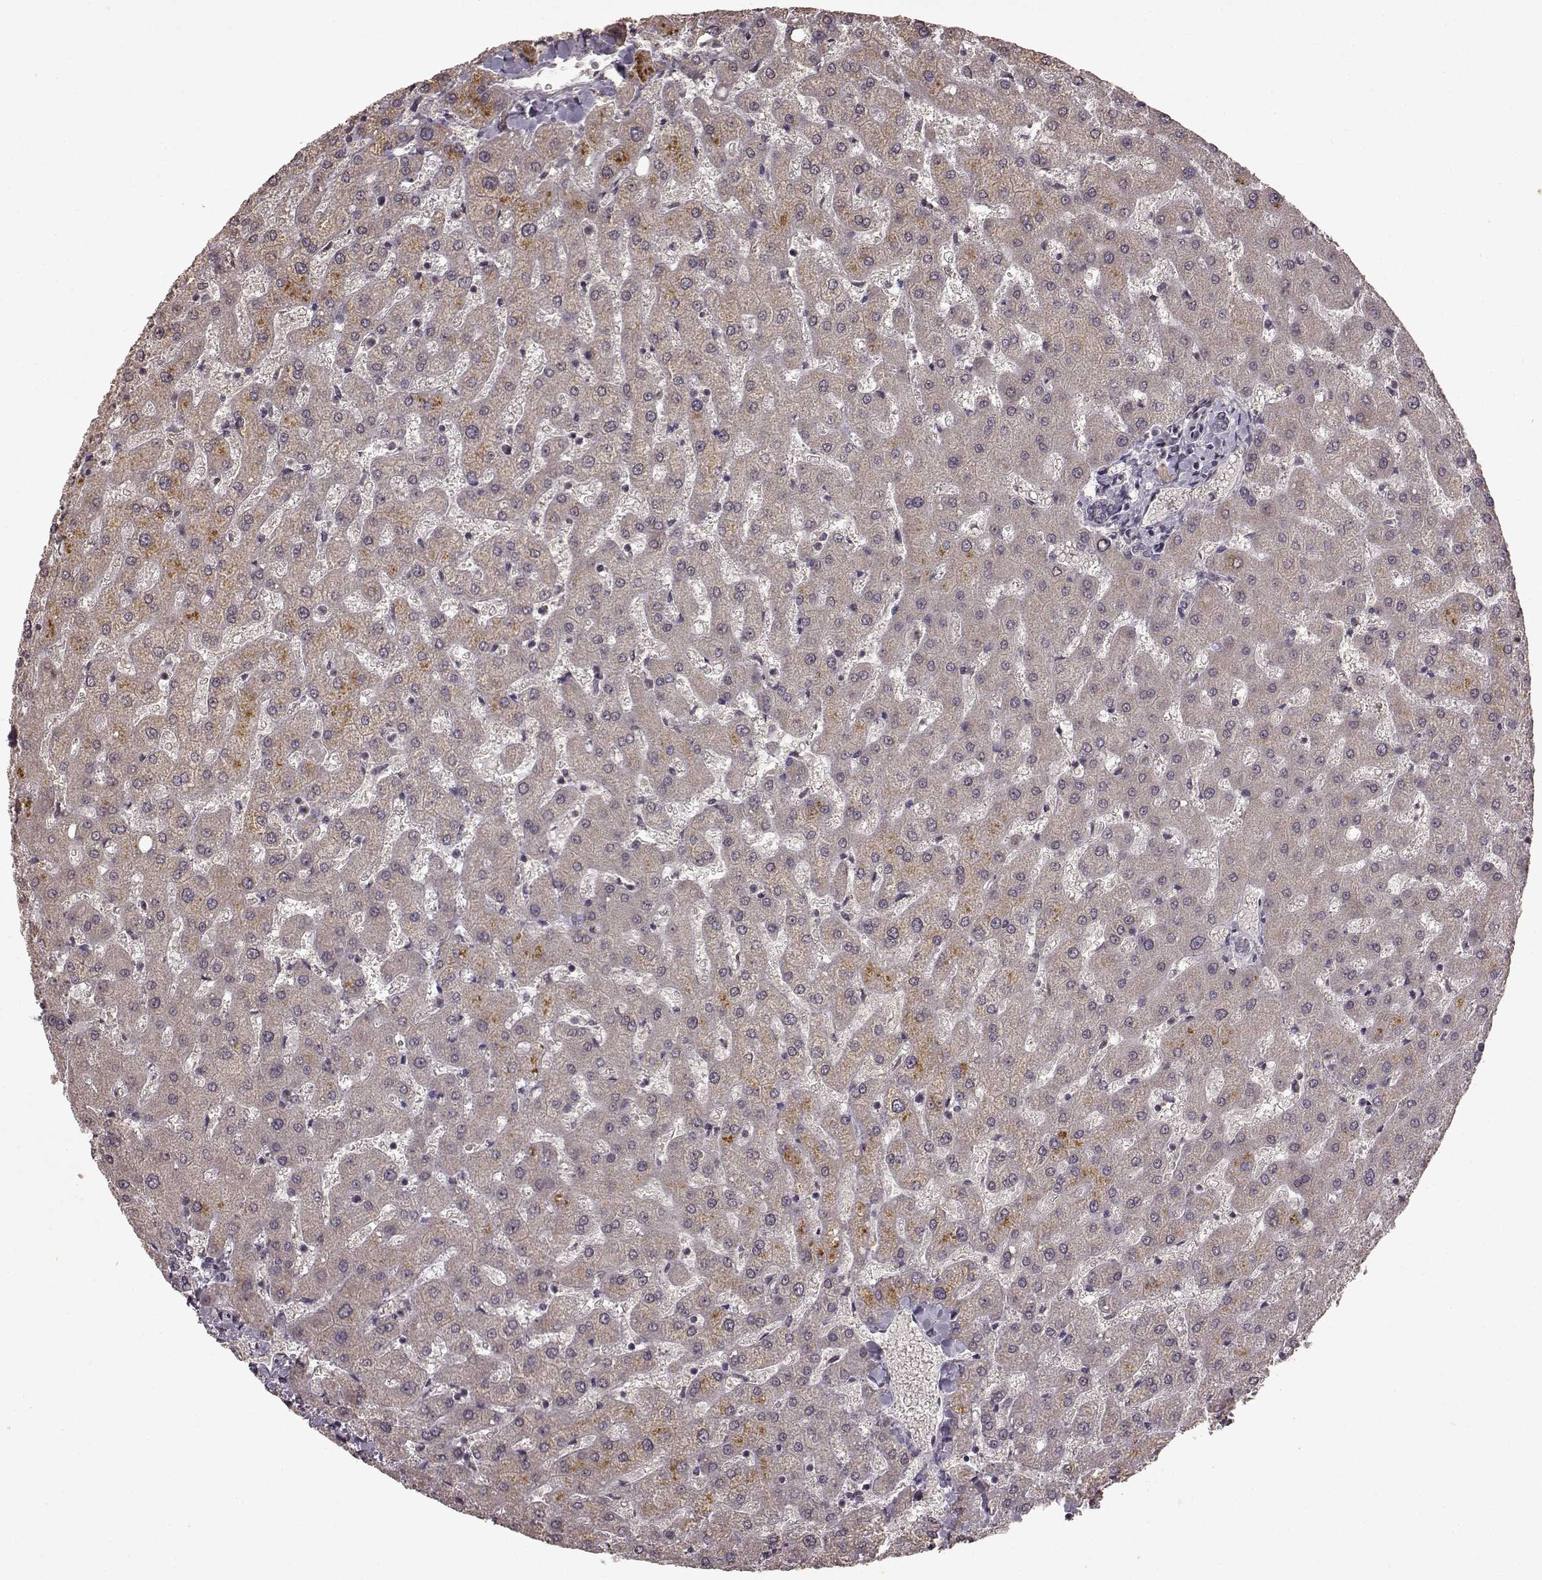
{"staining": {"intensity": "negative", "quantity": "none", "location": "none"}, "tissue": "liver", "cell_type": "Cholangiocytes", "image_type": "normal", "snomed": [{"axis": "morphology", "description": "Normal tissue, NOS"}, {"axis": "topography", "description": "Liver"}], "caption": "Cholangiocytes show no significant positivity in normal liver. (DAB immunohistochemistry with hematoxylin counter stain).", "gene": "LHB", "patient": {"sex": "female", "age": 50}}